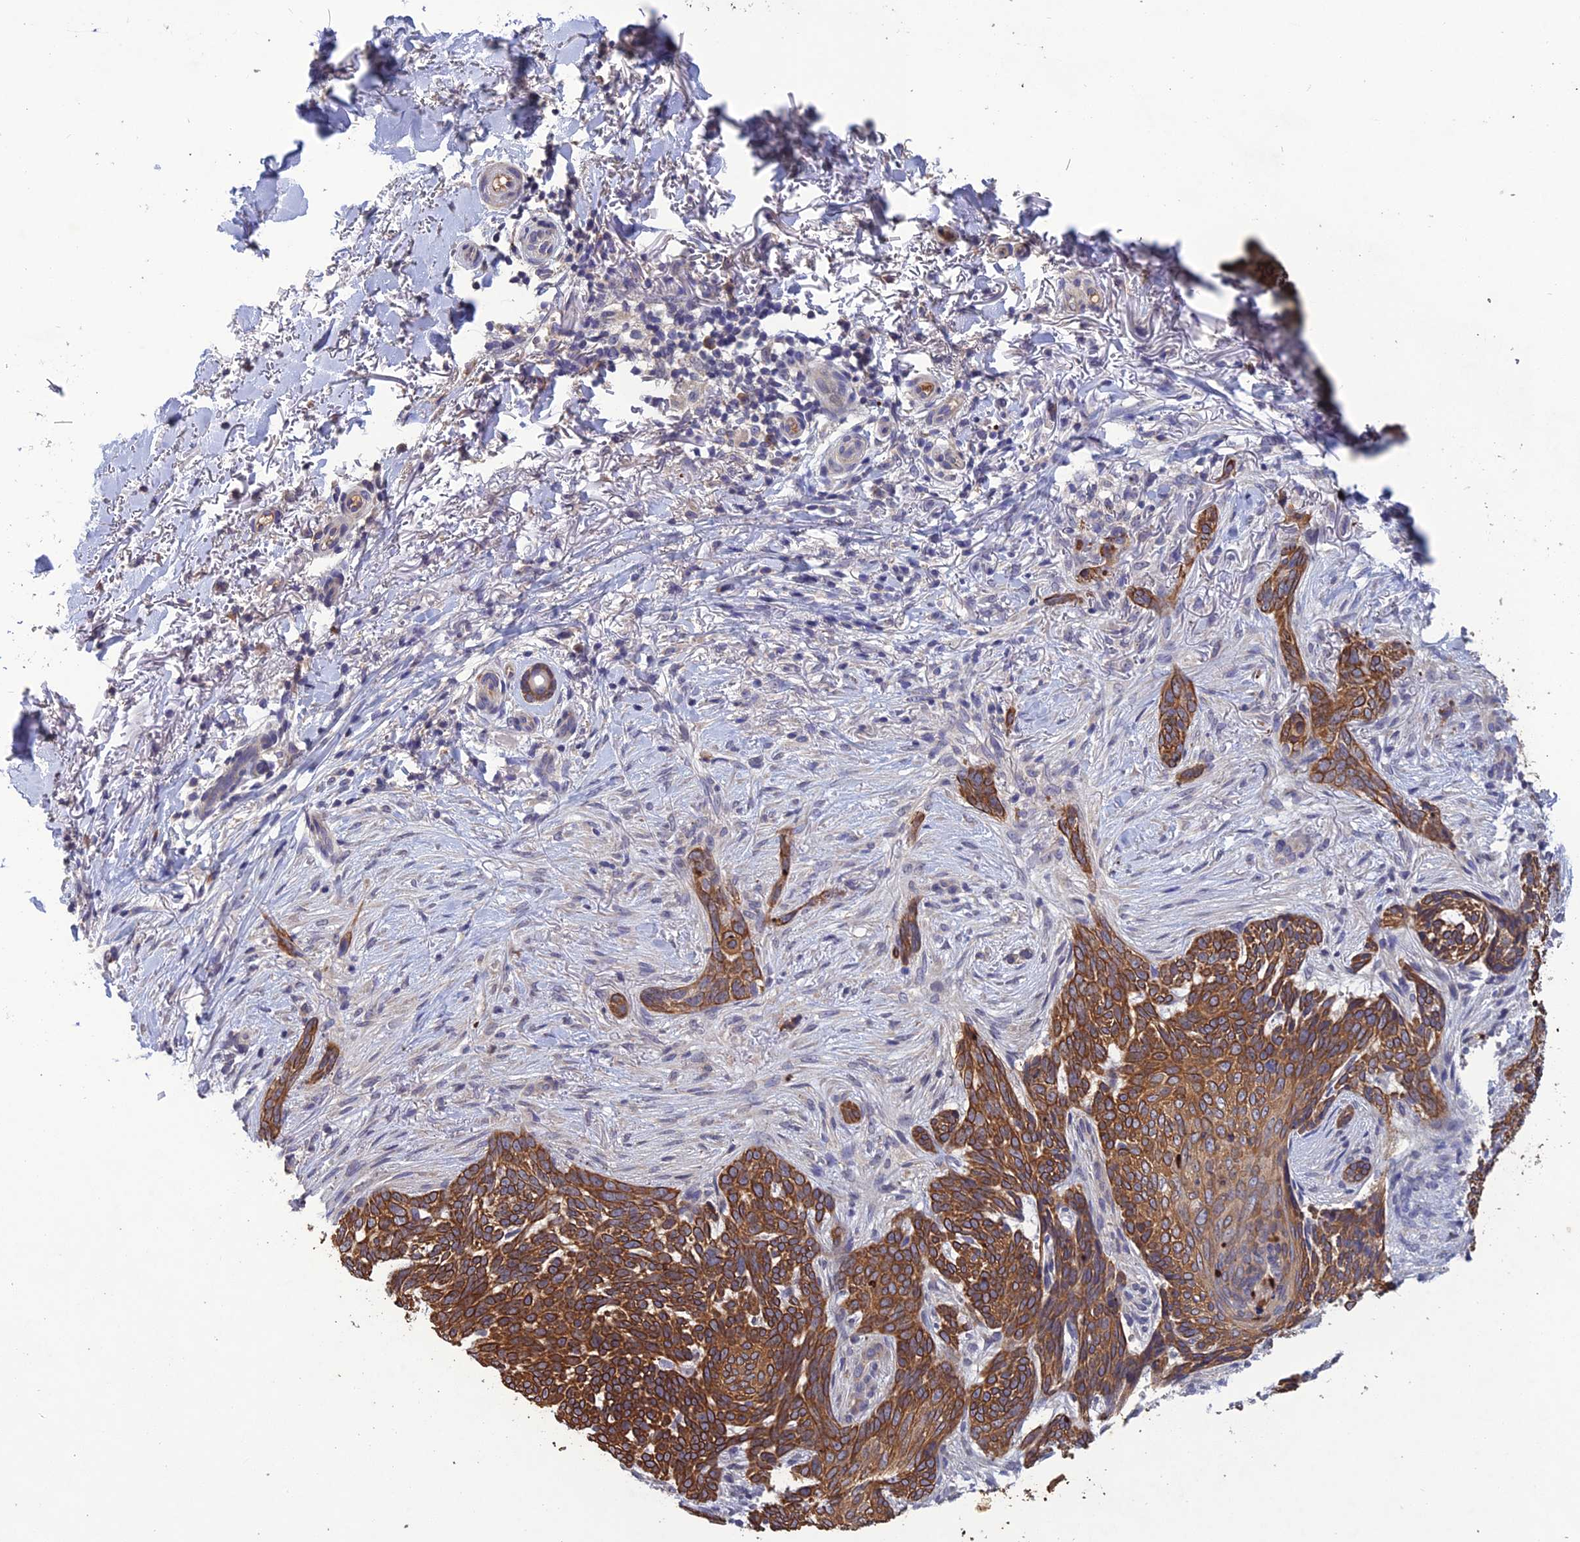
{"staining": {"intensity": "moderate", "quantity": ">75%", "location": "cytoplasmic/membranous"}, "tissue": "skin cancer", "cell_type": "Tumor cells", "image_type": "cancer", "snomed": [{"axis": "morphology", "description": "Normal tissue, NOS"}, {"axis": "morphology", "description": "Basal cell carcinoma"}, {"axis": "topography", "description": "Skin"}], "caption": "An IHC photomicrograph of neoplastic tissue is shown. Protein staining in brown shows moderate cytoplasmic/membranous positivity in basal cell carcinoma (skin) within tumor cells. Nuclei are stained in blue.", "gene": "SLC39A13", "patient": {"sex": "female", "age": 67}}